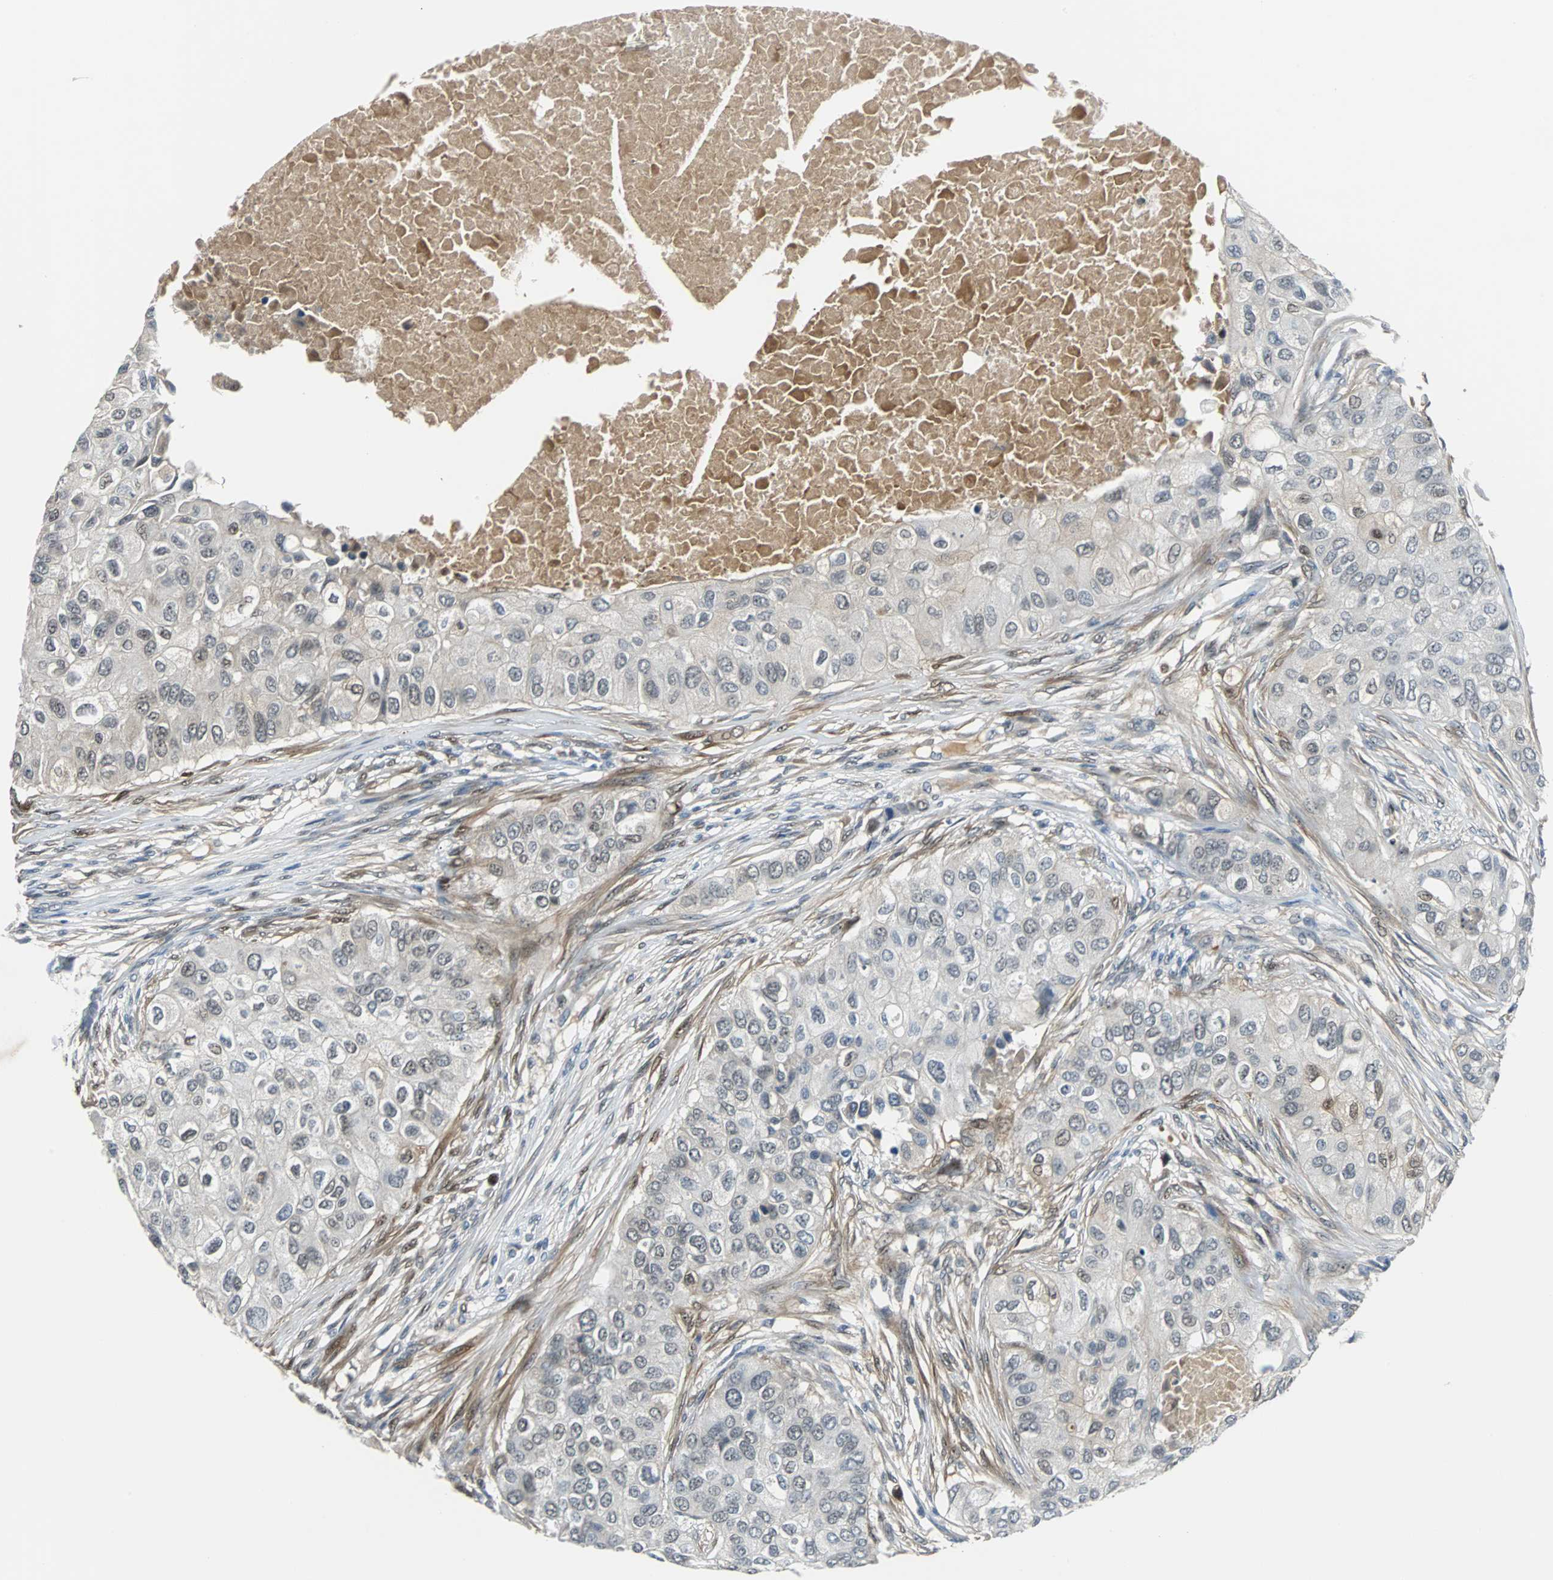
{"staining": {"intensity": "negative", "quantity": "none", "location": "none"}, "tissue": "breast cancer", "cell_type": "Tumor cells", "image_type": "cancer", "snomed": [{"axis": "morphology", "description": "Normal tissue, NOS"}, {"axis": "morphology", "description": "Duct carcinoma"}, {"axis": "topography", "description": "Breast"}], "caption": "Tumor cells show no significant expression in breast cancer.", "gene": "FHL2", "patient": {"sex": "female", "age": 49}}